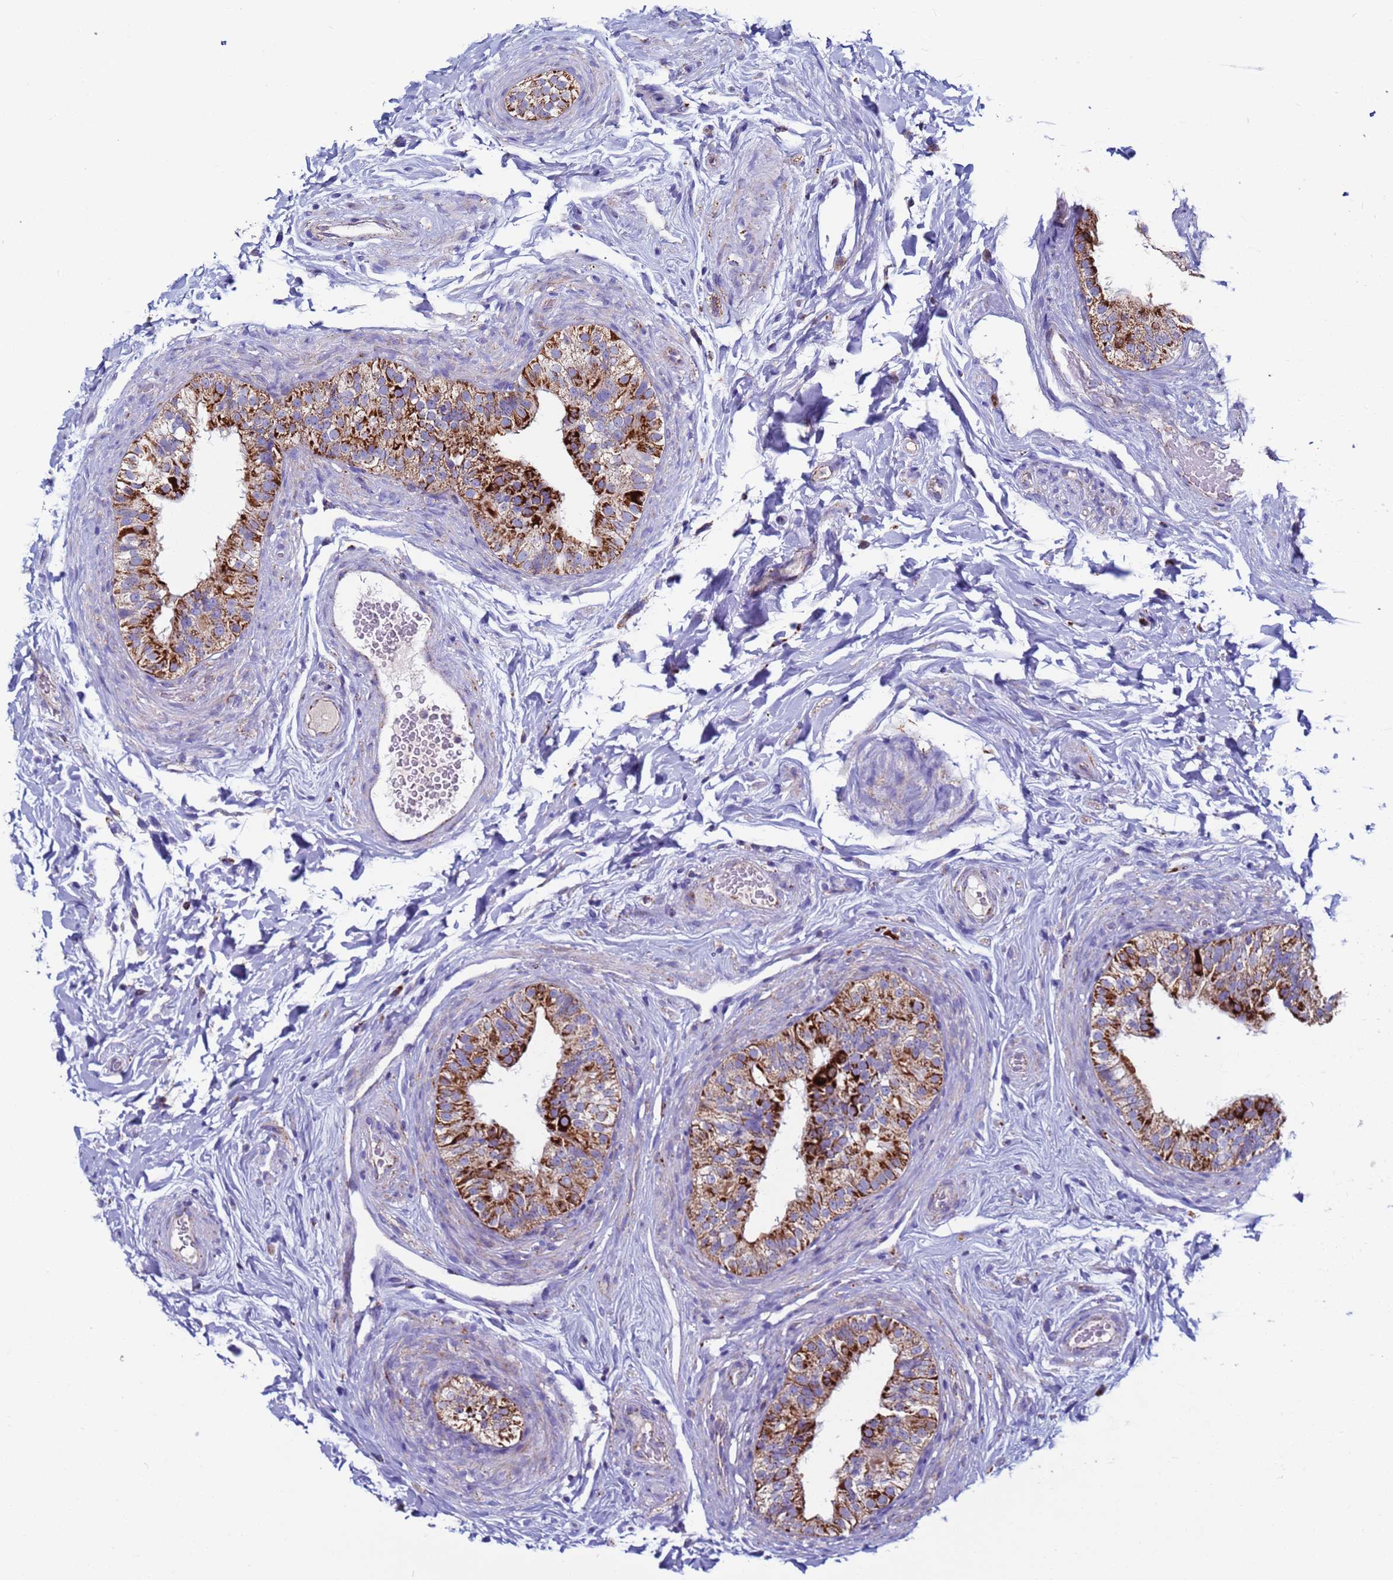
{"staining": {"intensity": "strong", "quantity": "25%-75%", "location": "cytoplasmic/membranous"}, "tissue": "epididymis", "cell_type": "Glandular cells", "image_type": "normal", "snomed": [{"axis": "morphology", "description": "Normal tissue, NOS"}, {"axis": "topography", "description": "Epididymis"}], "caption": "Immunohistochemistry (IHC) of benign human epididymis reveals high levels of strong cytoplasmic/membranous staining in approximately 25%-75% of glandular cells.", "gene": "ZBTB39", "patient": {"sex": "male", "age": 49}}